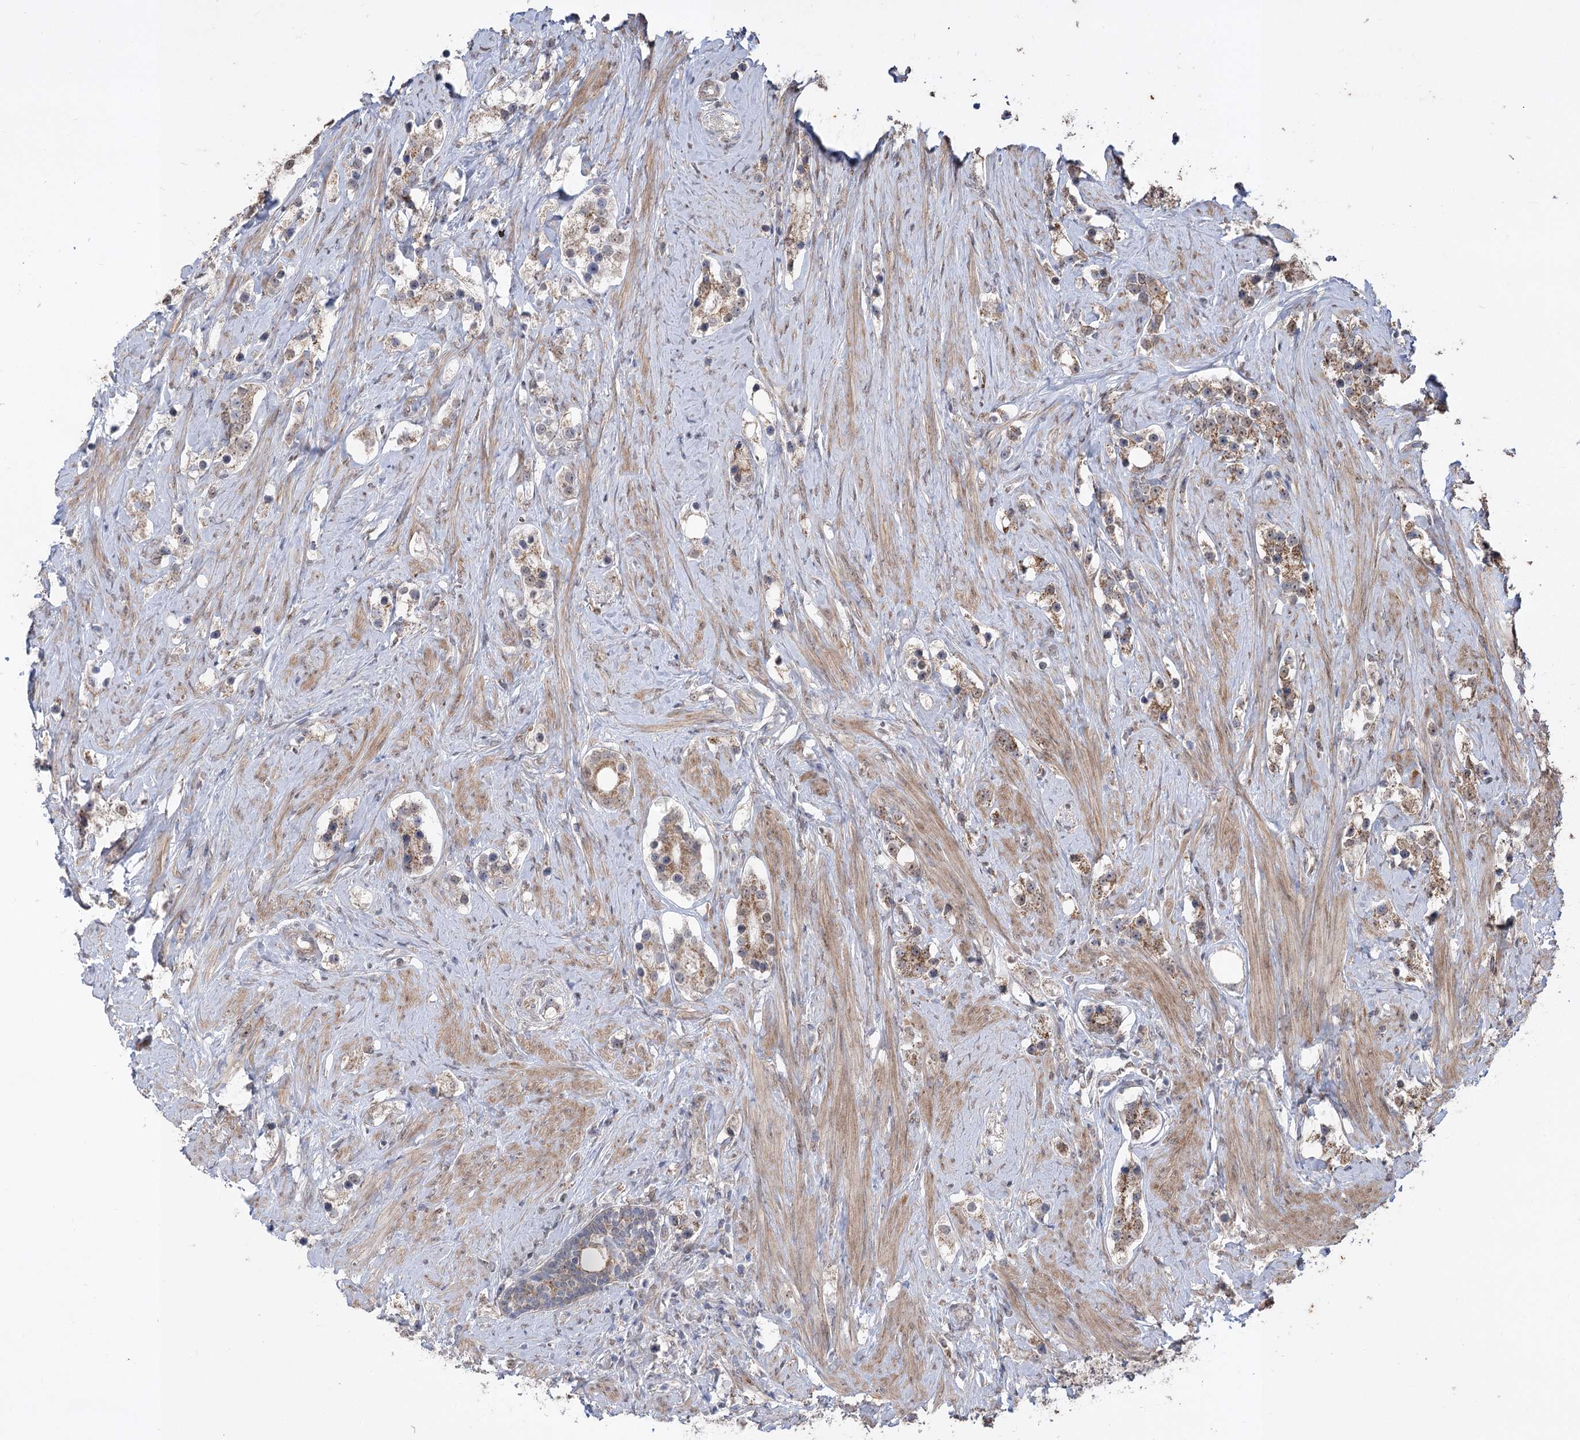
{"staining": {"intensity": "moderate", "quantity": ">75%", "location": "cytoplasmic/membranous"}, "tissue": "prostate cancer", "cell_type": "Tumor cells", "image_type": "cancer", "snomed": [{"axis": "morphology", "description": "Adenocarcinoma, High grade"}, {"axis": "topography", "description": "Prostate"}], "caption": "The photomicrograph shows a brown stain indicating the presence of a protein in the cytoplasmic/membranous of tumor cells in prostate high-grade adenocarcinoma. The protein is shown in brown color, while the nuclei are stained blue.", "gene": "ZSCAN23", "patient": {"sex": "male", "age": 63}}